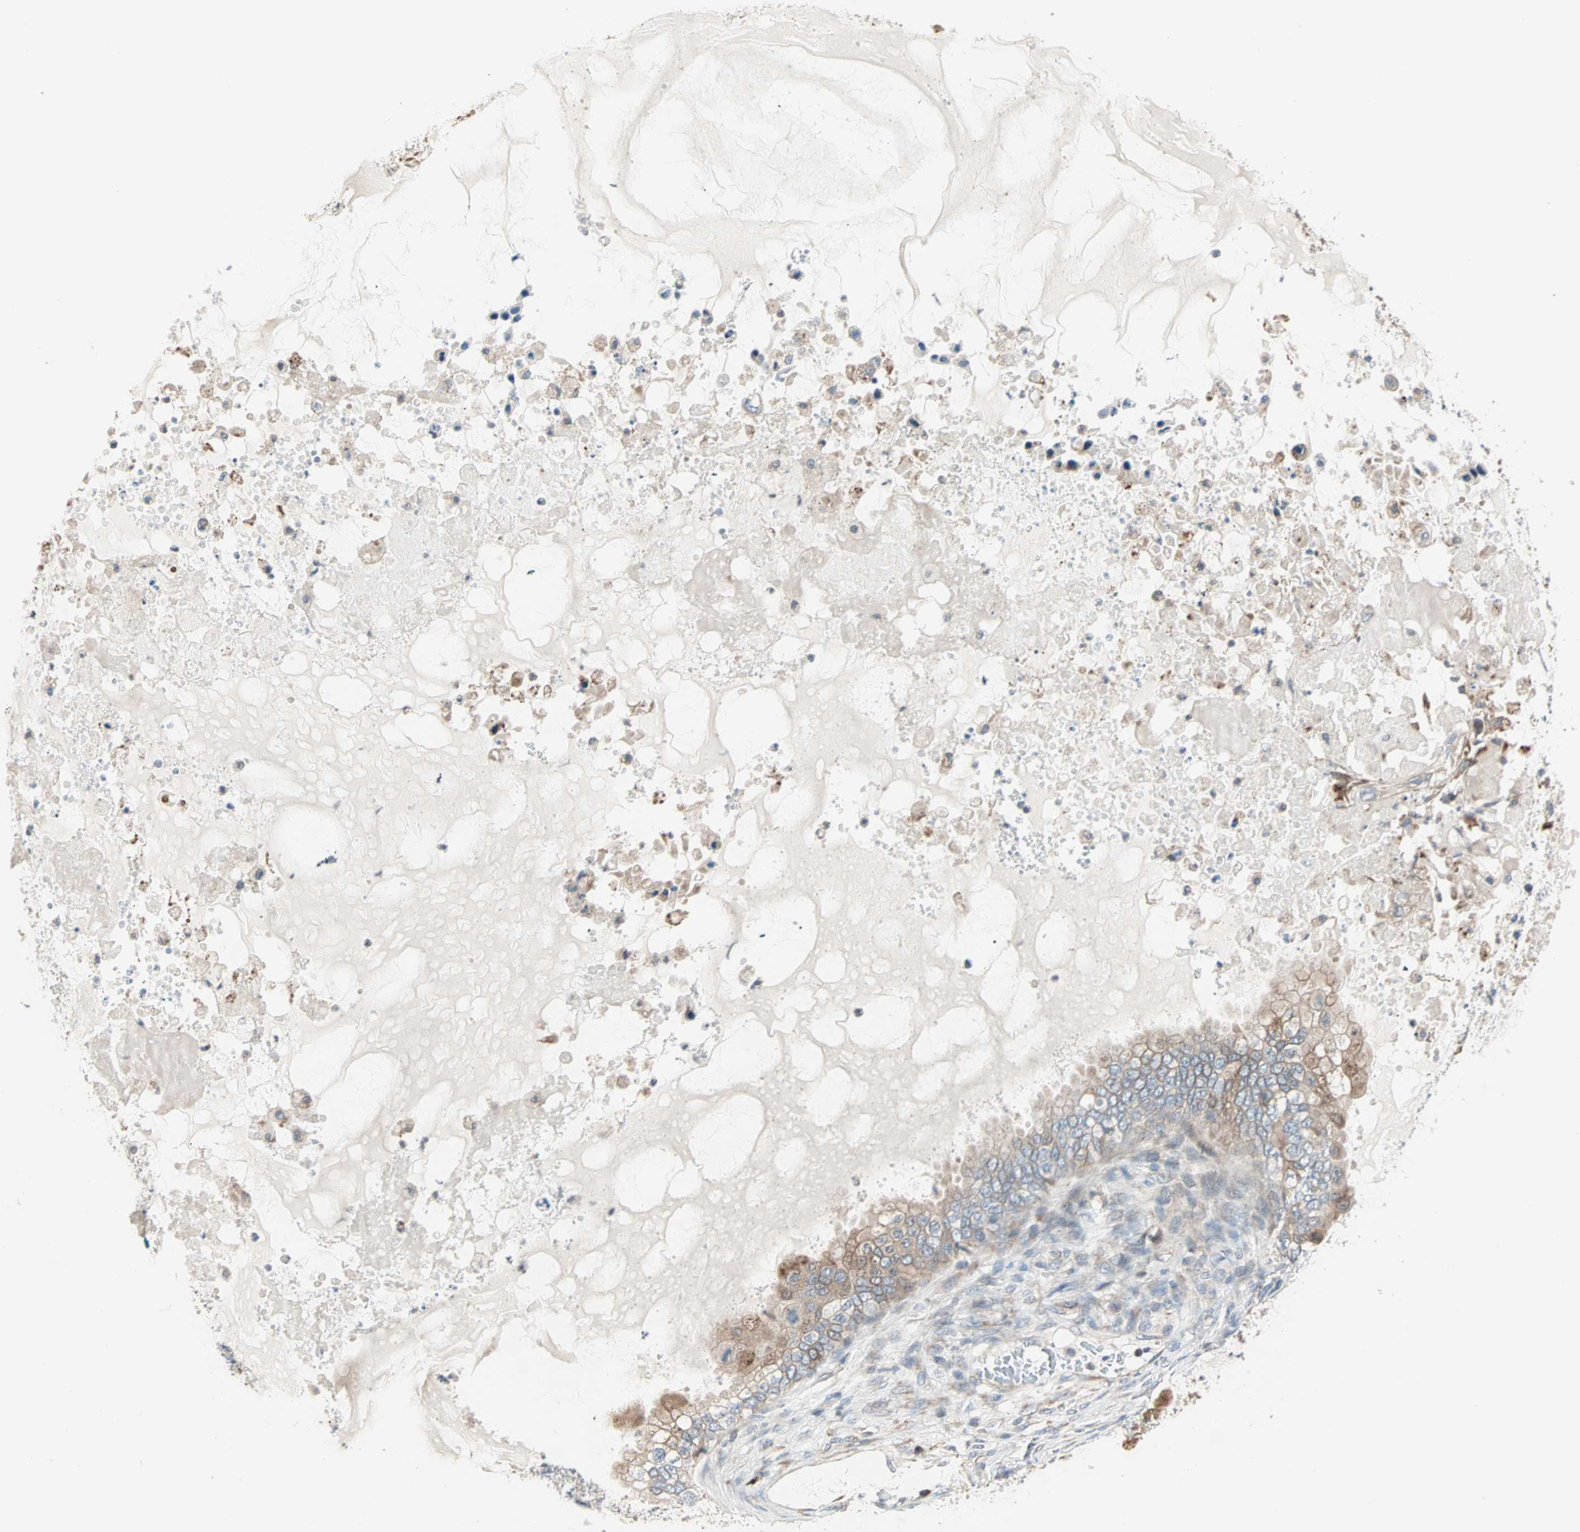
{"staining": {"intensity": "moderate", "quantity": ">75%", "location": "cytoplasmic/membranous"}, "tissue": "ovarian cancer", "cell_type": "Tumor cells", "image_type": "cancer", "snomed": [{"axis": "morphology", "description": "Cystadenocarcinoma, mucinous, NOS"}, {"axis": "topography", "description": "Ovary"}], "caption": "Ovarian cancer was stained to show a protein in brown. There is medium levels of moderate cytoplasmic/membranous positivity in approximately >75% of tumor cells.", "gene": "SAR1A", "patient": {"sex": "female", "age": 80}}